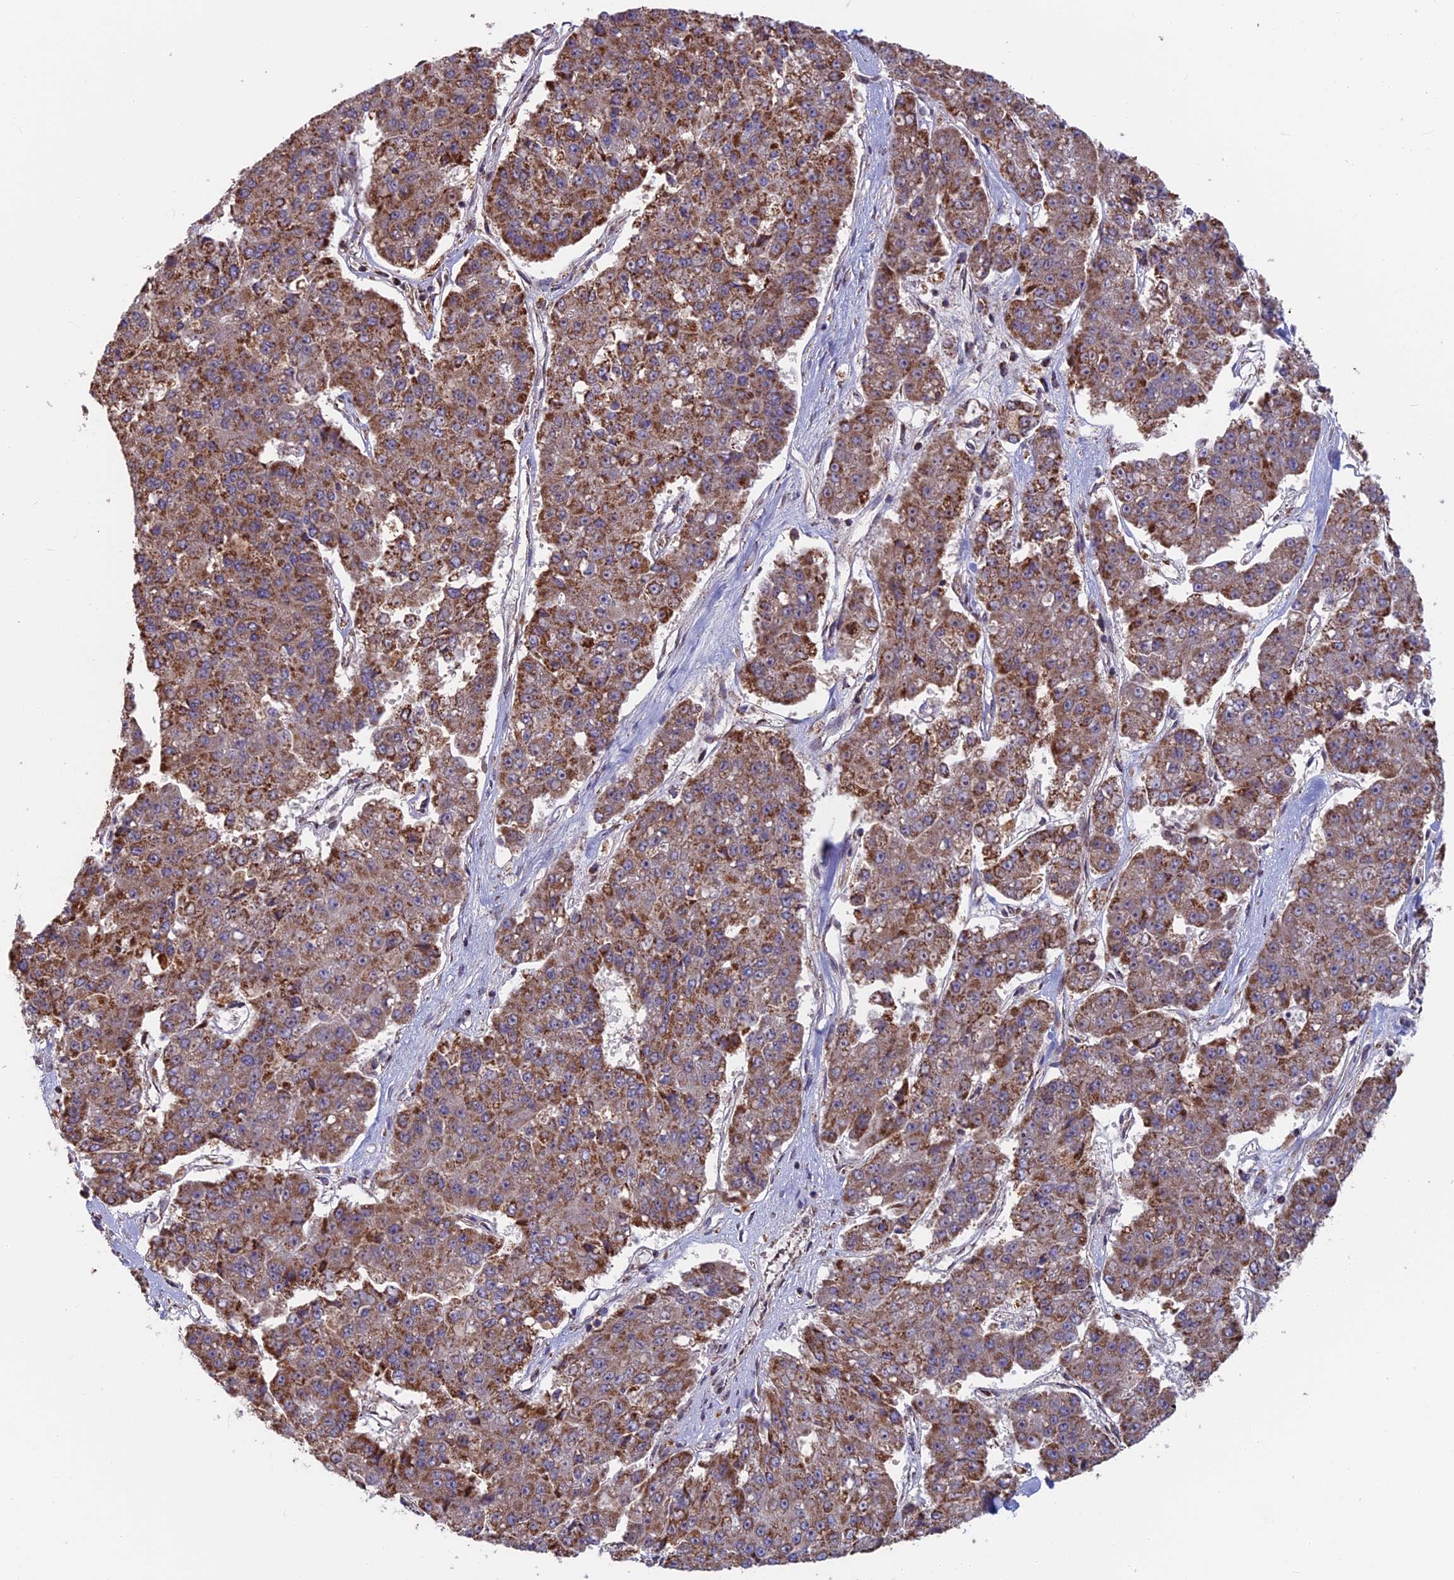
{"staining": {"intensity": "strong", "quantity": ">75%", "location": "cytoplasmic/membranous"}, "tissue": "pancreatic cancer", "cell_type": "Tumor cells", "image_type": "cancer", "snomed": [{"axis": "morphology", "description": "Adenocarcinoma, NOS"}, {"axis": "topography", "description": "Pancreas"}], "caption": "This is an image of immunohistochemistry (IHC) staining of adenocarcinoma (pancreatic), which shows strong positivity in the cytoplasmic/membranous of tumor cells.", "gene": "CS", "patient": {"sex": "male", "age": 50}}